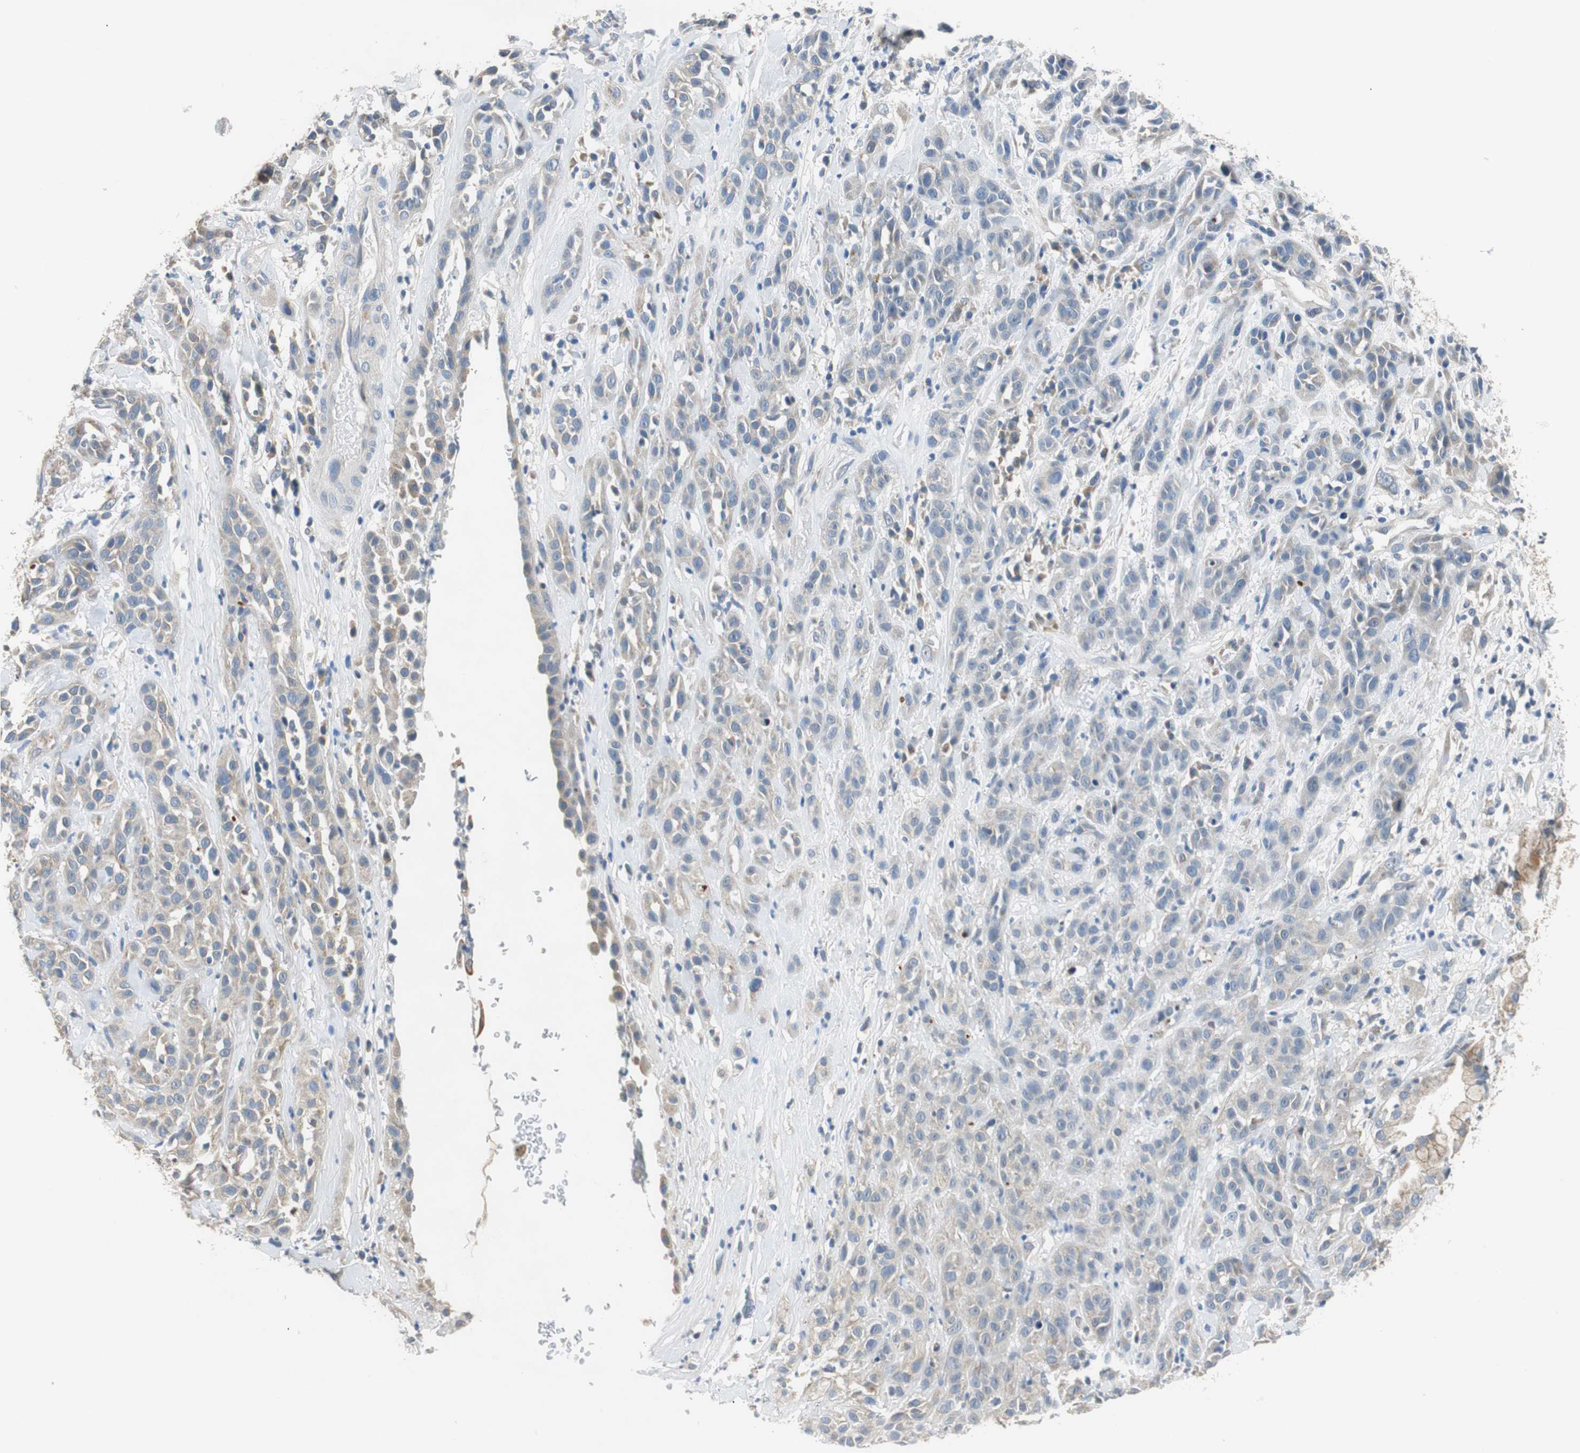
{"staining": {"intensity": "weak", "quantity": "<25%", "location": "cytoplasmic/membranous"}, "tissue": "head and neck cancer", "cell_type": "Tumor cells", "image_type": "cancer", "snomed": [{"axis": "morphology", "description": "Squamous cell carcinoma, NOS"}, {"axis": "topography", "description": "Head-Neck"}], "caption": "Photomicrograph shows no protein positivity in tumor cells of head and neck cancer (squamous cell carcinoma) tissue.", "gene": "FADS2", "patient": {"sex": "male", "age": 62}}